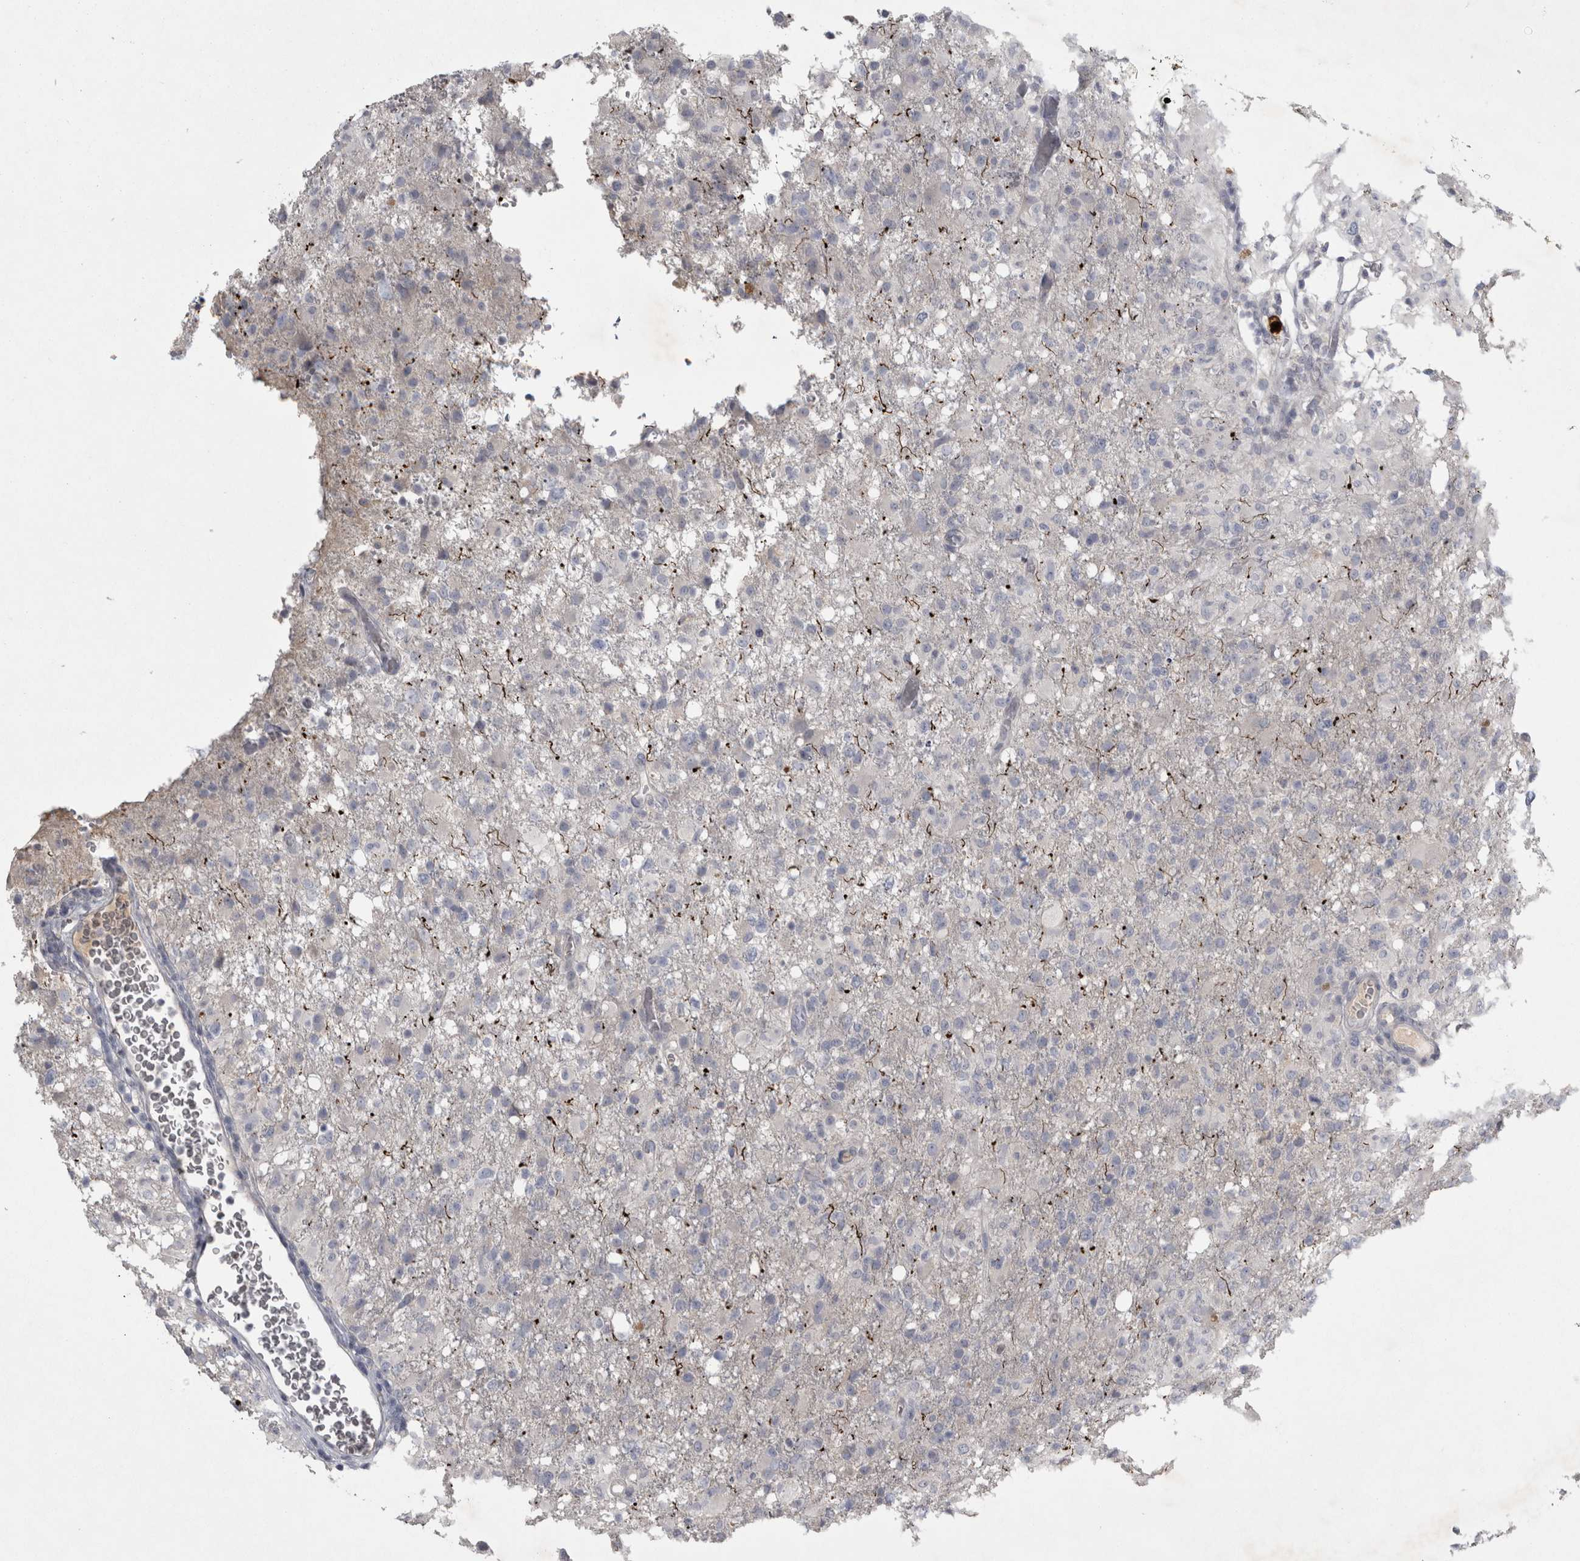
{"staining": {"intensity": "negative", "quantity": "none", "location": "none"}, "tissue": "glioma", "cell_type": "Tumor cells", "image_type": "cancer", "snomed": [{"axis": "morphology", "description": "Glioma, malignant, High grade"}, {"axis": "topography", "description": "Brain"}], "caption": "High magnification brightfield microscopy of malignant glioma (high-grade) stained with DAB (brown) and counterstained with hematoxylin (blue): tumor cells show no significant positivity.", "gene": "ENPP7", "patient": {"sex": "female", "age": 57}}